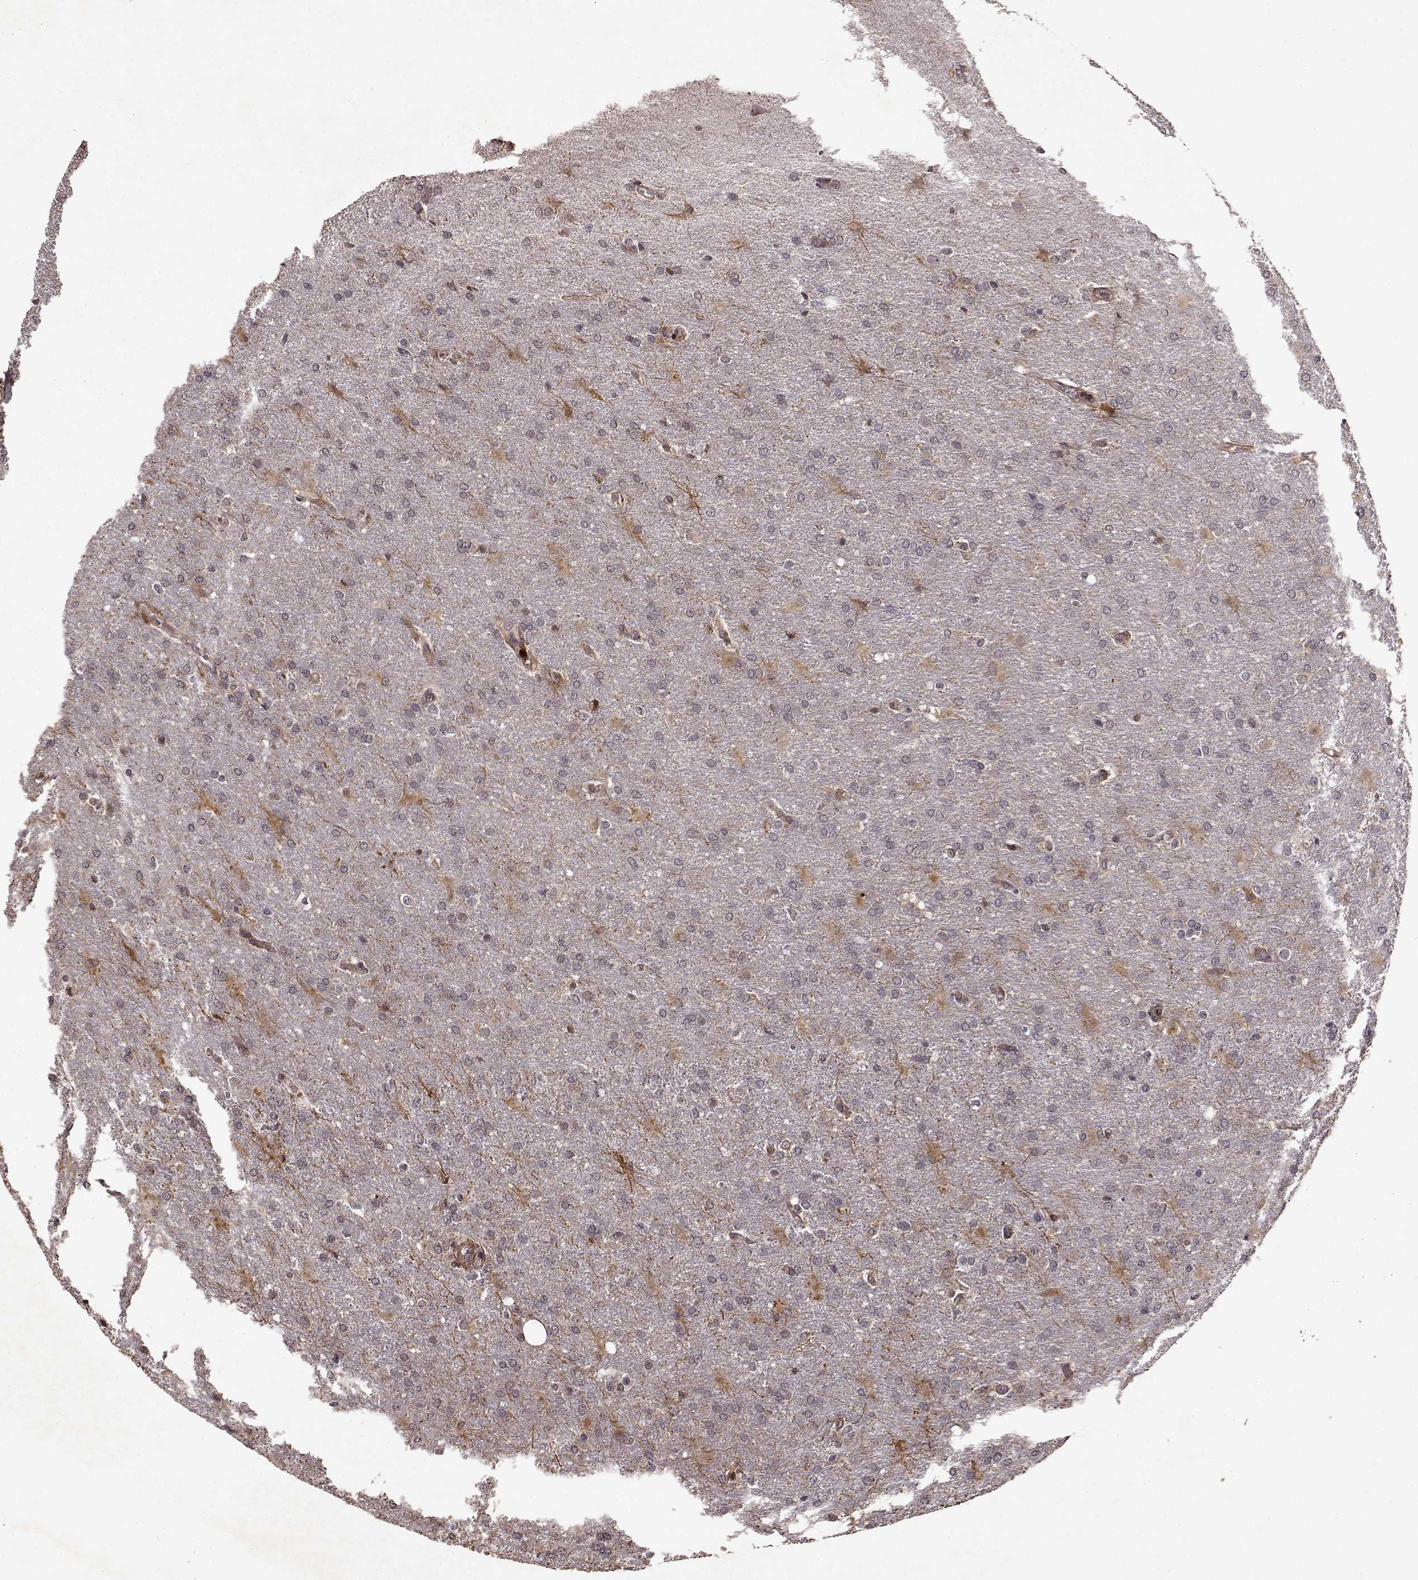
{"staining": {"intensity": "negative", "quantity": "none", "location": "none"}, "tissue": "glioma", "cell_type": "Tumor cells", "image_type": "cancer", "snomed": [{"axis": "morphology", "description": "Glioma, malignant, High grade"}, {"axis": "topography", "description": "Brain"}], "caption": "High power microscopy micrograph of an immunohistochemistry photomicrograph of glioma, revealing no significant staining in tumor cells.", "gene": "FSTL1", "patient": {"sex": "male", "age": 68}}